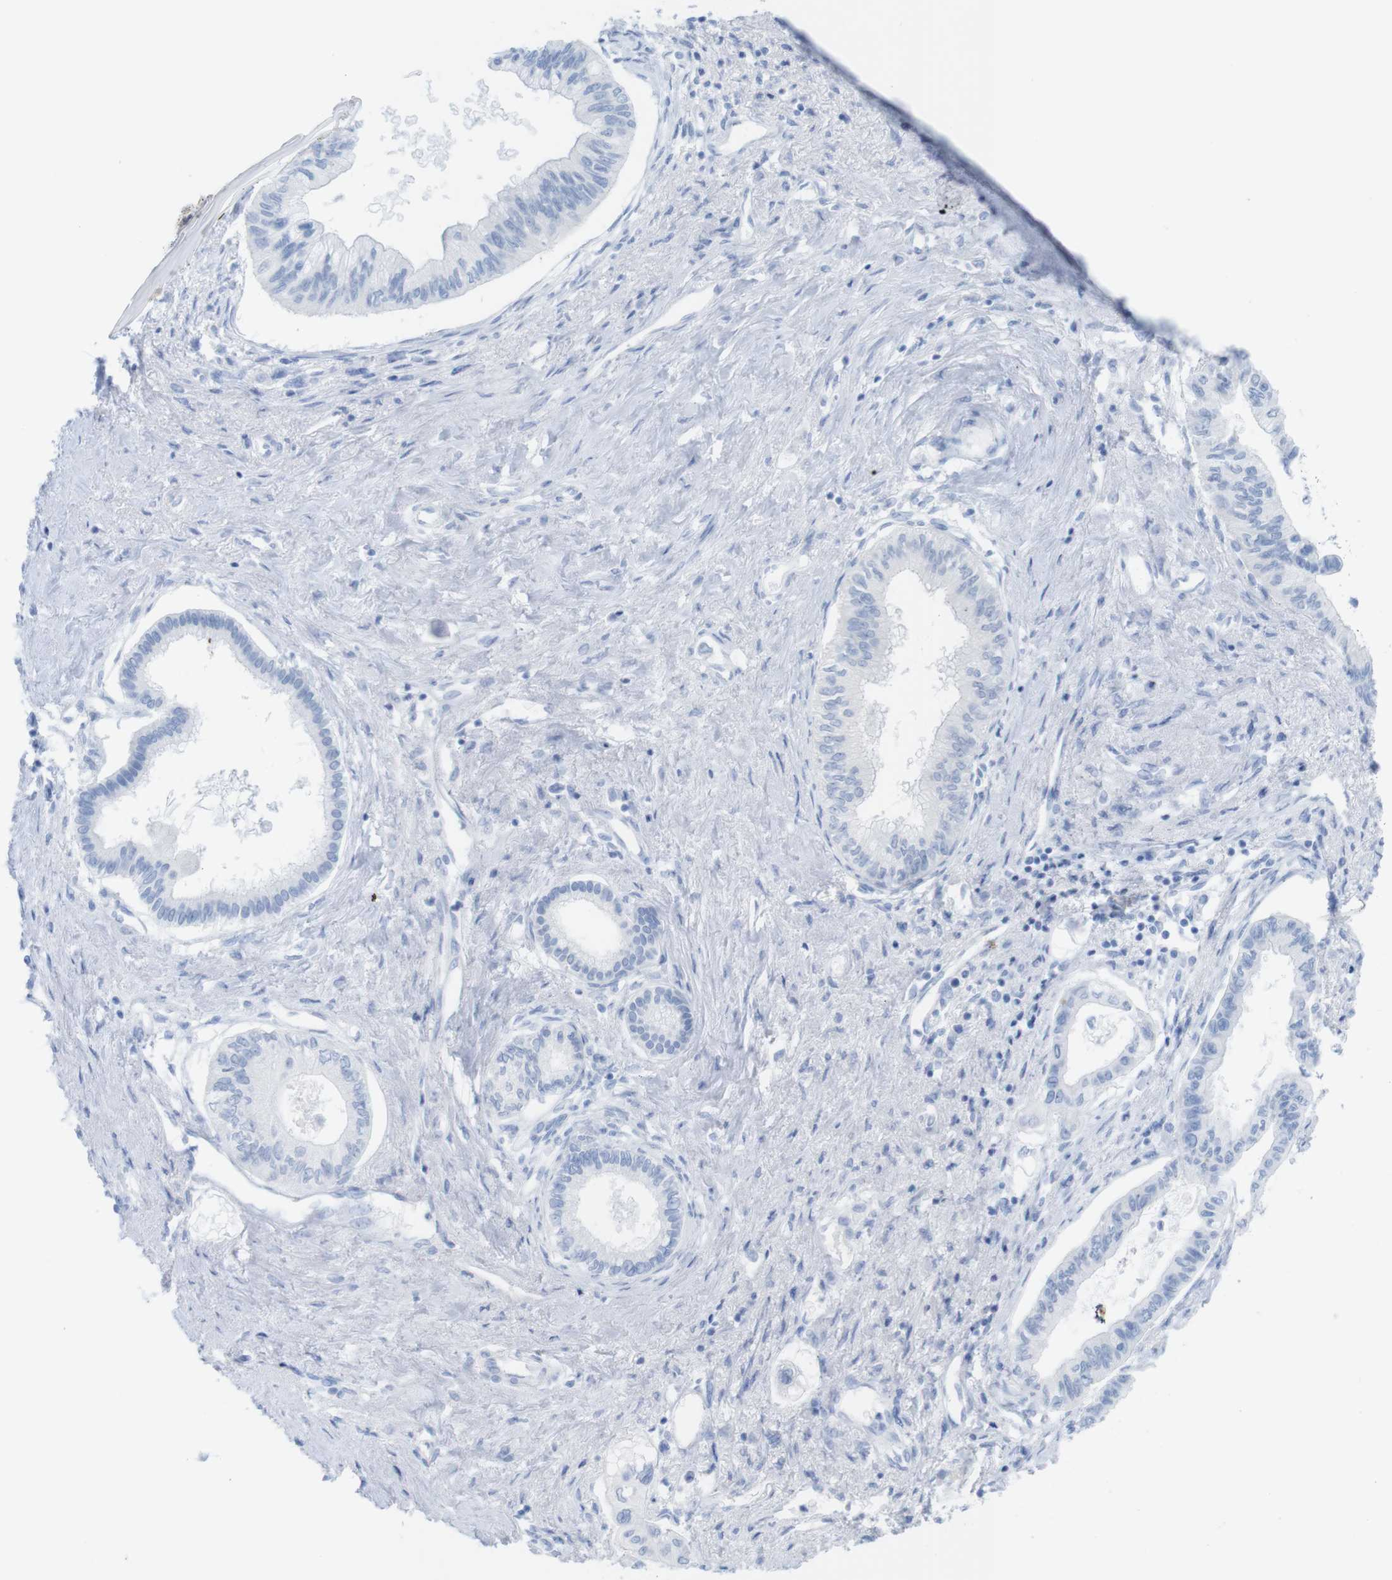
{"staining": {"intensity": "negative", "quantity": "none", "location": "none"}, "tissue": "pancreatic cancer", "cell_type": "Tumor cells", "image_type": "cancer", "snomed": [{"axis": "morphology", "description": "Adenocarcinoma, NOS"}, {"axis": "topography", "description": "Pancreas"}], "caption": "The image demonstrates no staining of tumor cells in adenocarcinoma (pancreatic). (DAB (3,3'-diaminobenzidine) IHC, high magnification).", "gene": "MYH7", "patient": {"sex": "female", "age": 77}}